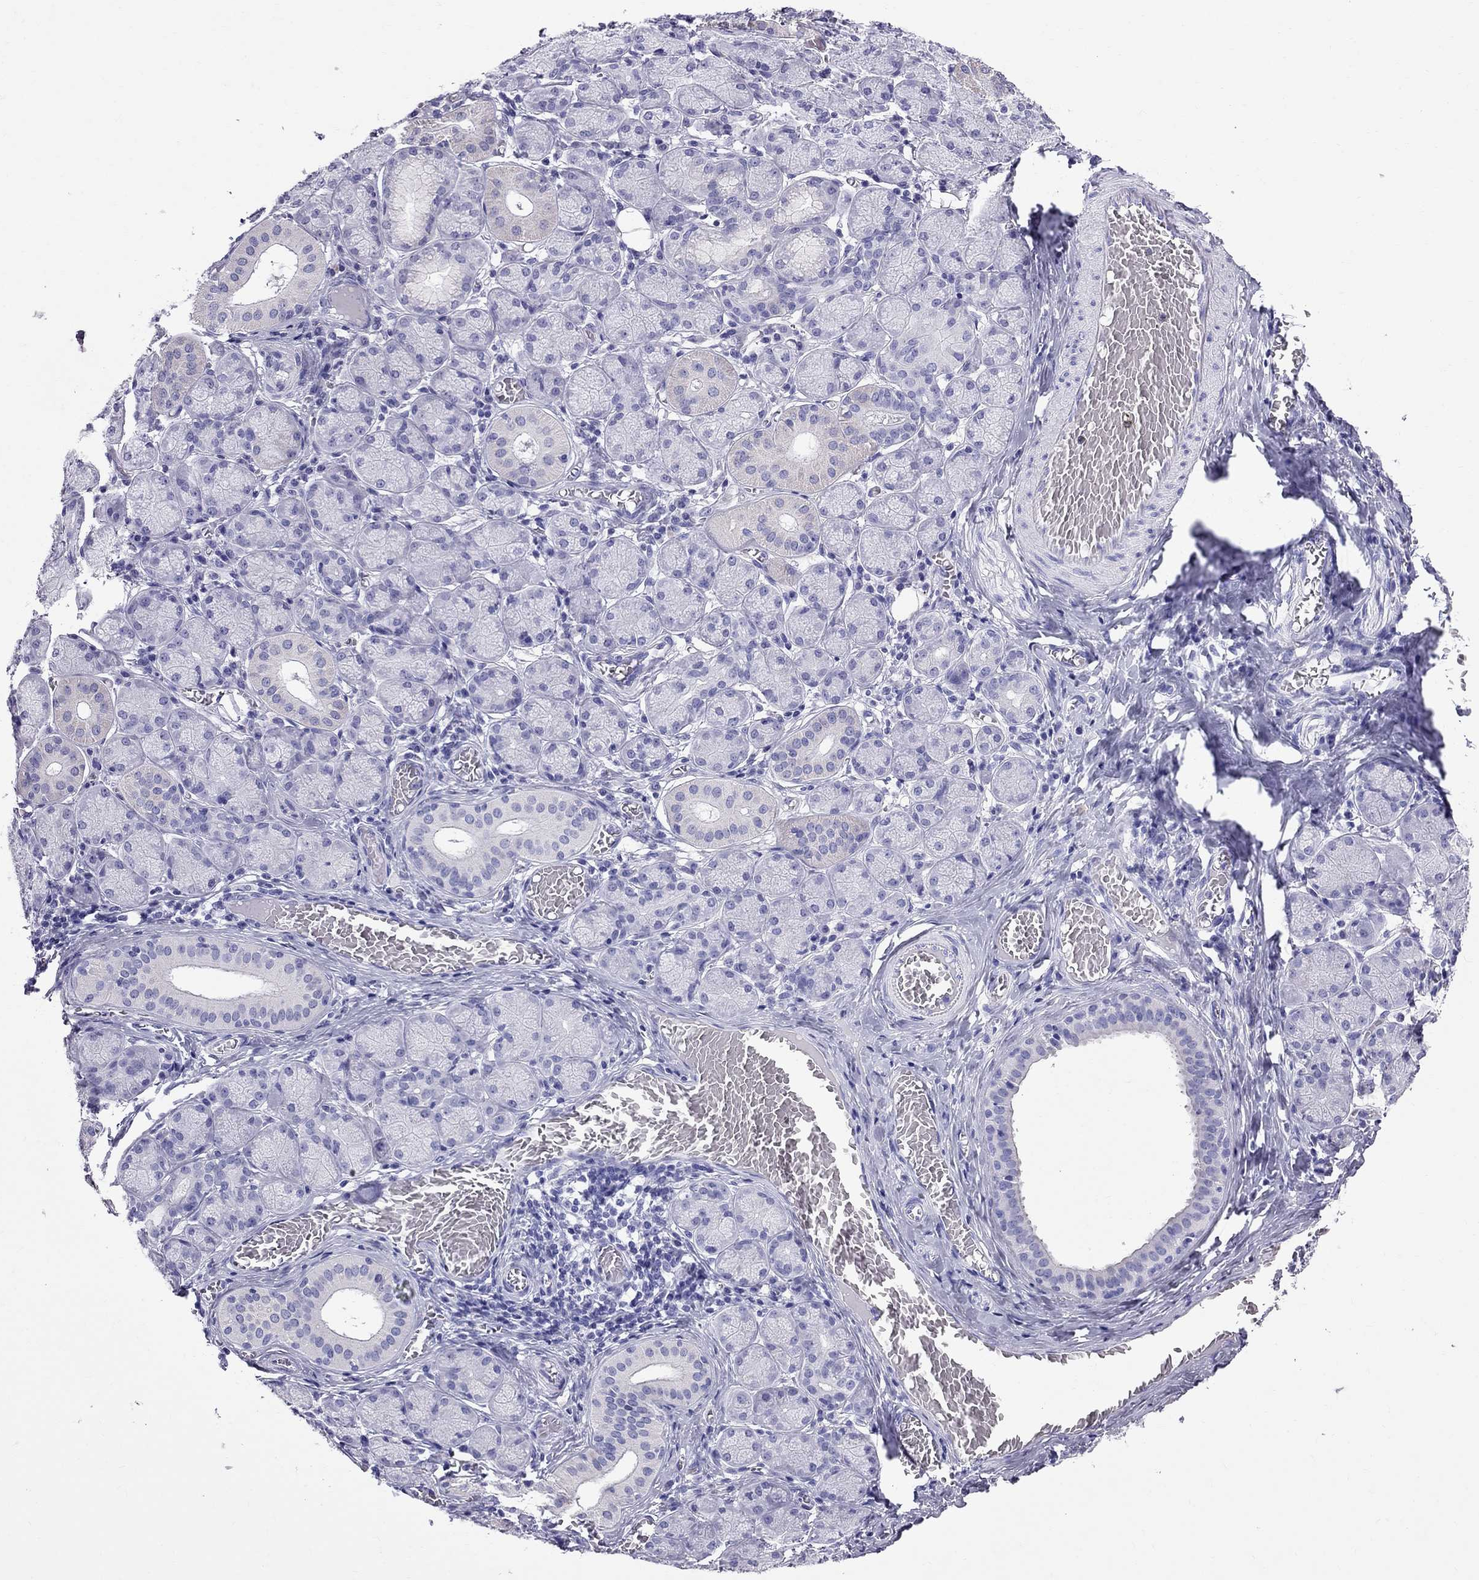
{"staining": {"intensity": "negative", "quantity": "none", "location": "none"}, "tissue": "salivary gland", "cell_type": "Glandular cells", "image_type": "normal", "snomed": [{"axis": "morphology", "description": "Normal tissue, NOS"}, {"axis": "topography", "description": "Salivary gland"}, {"axis": "topography", "description": "Peripheral nerve tissue"}], "caption": "Immunohistochemistry image of normal human salivary gland stained for a protein (brown), which shows no positivity in glandular cells.", "gene": "TTLL13", "patient": {"sex": "female", "age": 24}}